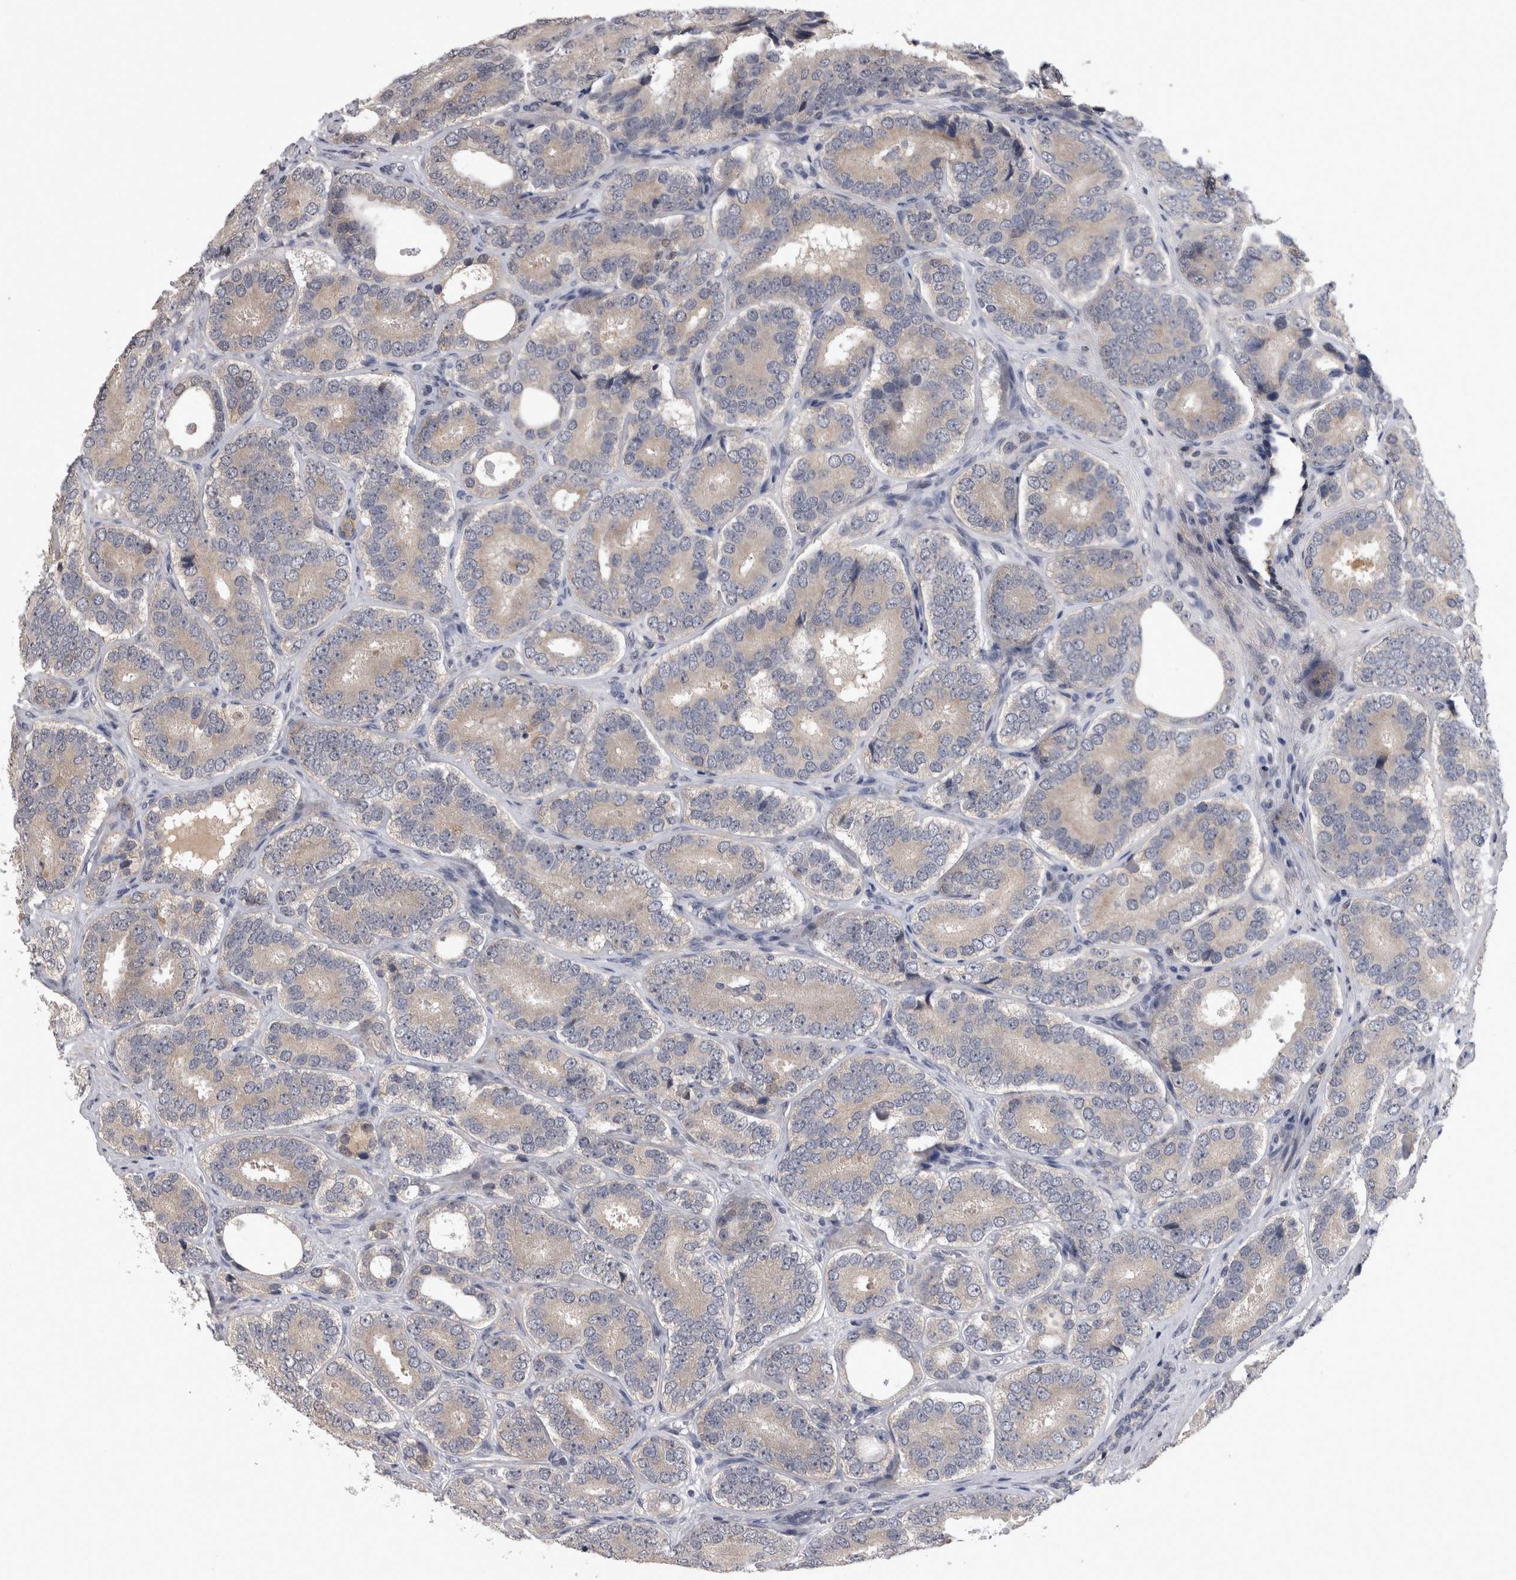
{"staining": {"intensity": "weak", "quantity": ">75%", "location": "cytoplasmic/membranous"}, "tissue": "prostate cancer", "cell_type": "Tumor cells", "image_type": "cancer", "snomed": [{"axis": "morphology", "description": "Adenocarcinoma, High grade"}, {"axis": "topography", "description": "Prostate"}], "caption": "Immunohistochemistry micrograph of prostate cancer stained for a protein (brown), which displays low levels of weak cytoplasmic/membranous positivity in approximately >75% of tumor cells.", "gene": "ZNF114", "patient": {"sex": "male", "age": 56}}